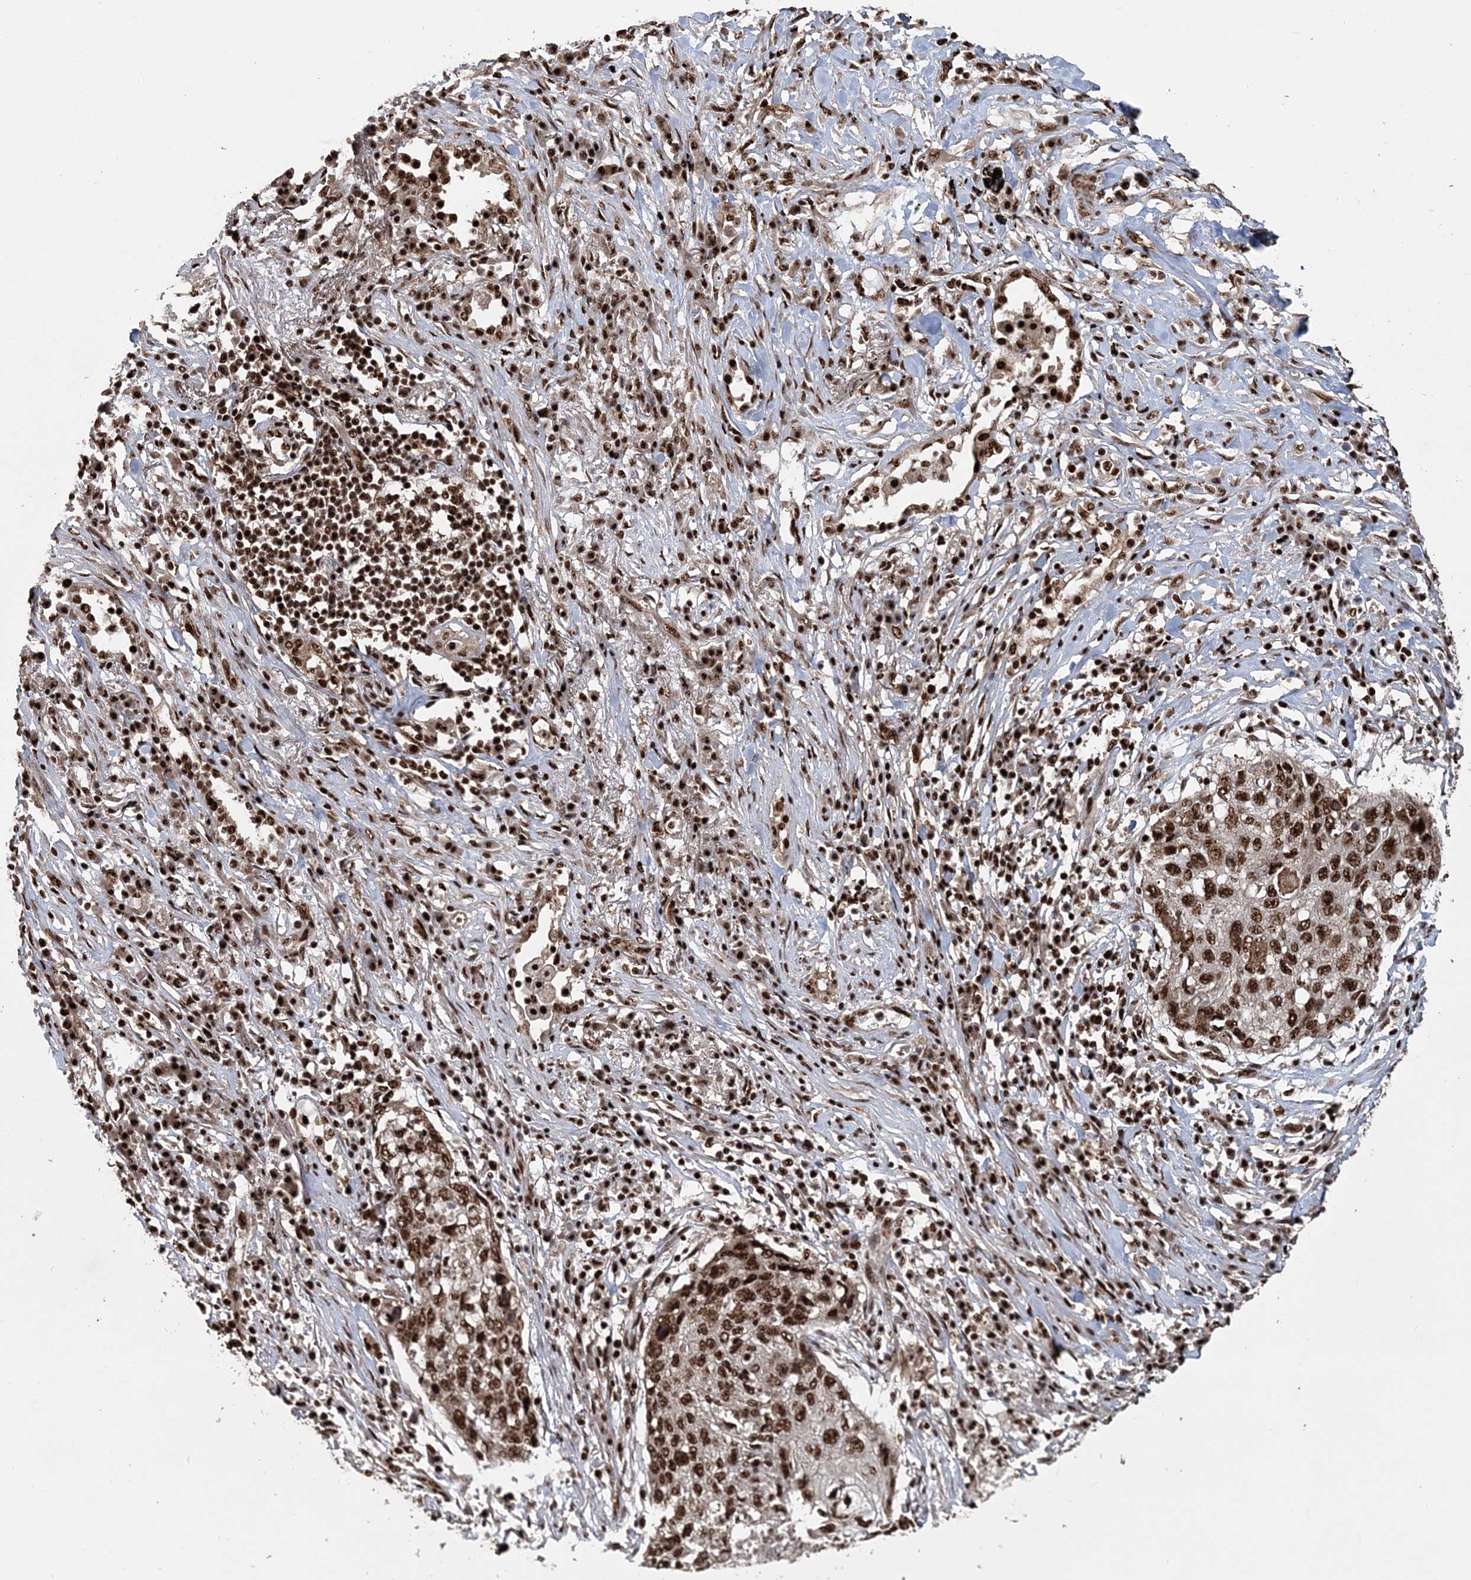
{"staining": {"intensity": "strong", "quantity": ">75%", "location": "nuclear"}, "tissue": "lung cancer", "cell_type": "Tumor cells", "image_type": "cancer", "snomed": [{"axis": "morphology", "description": "Squamous cell carcinoma, NOS"}, {"axis": "topography", "description": "Lung"}], "caption": "The histopathology image demonstrates a brown stain indicating the presence of a protein in the nuclear of tumor cells in lung cancer (squamous cell carcinoma).", "gene": "EXOSC8", "patient": {"sex": "female", "age": 63}}